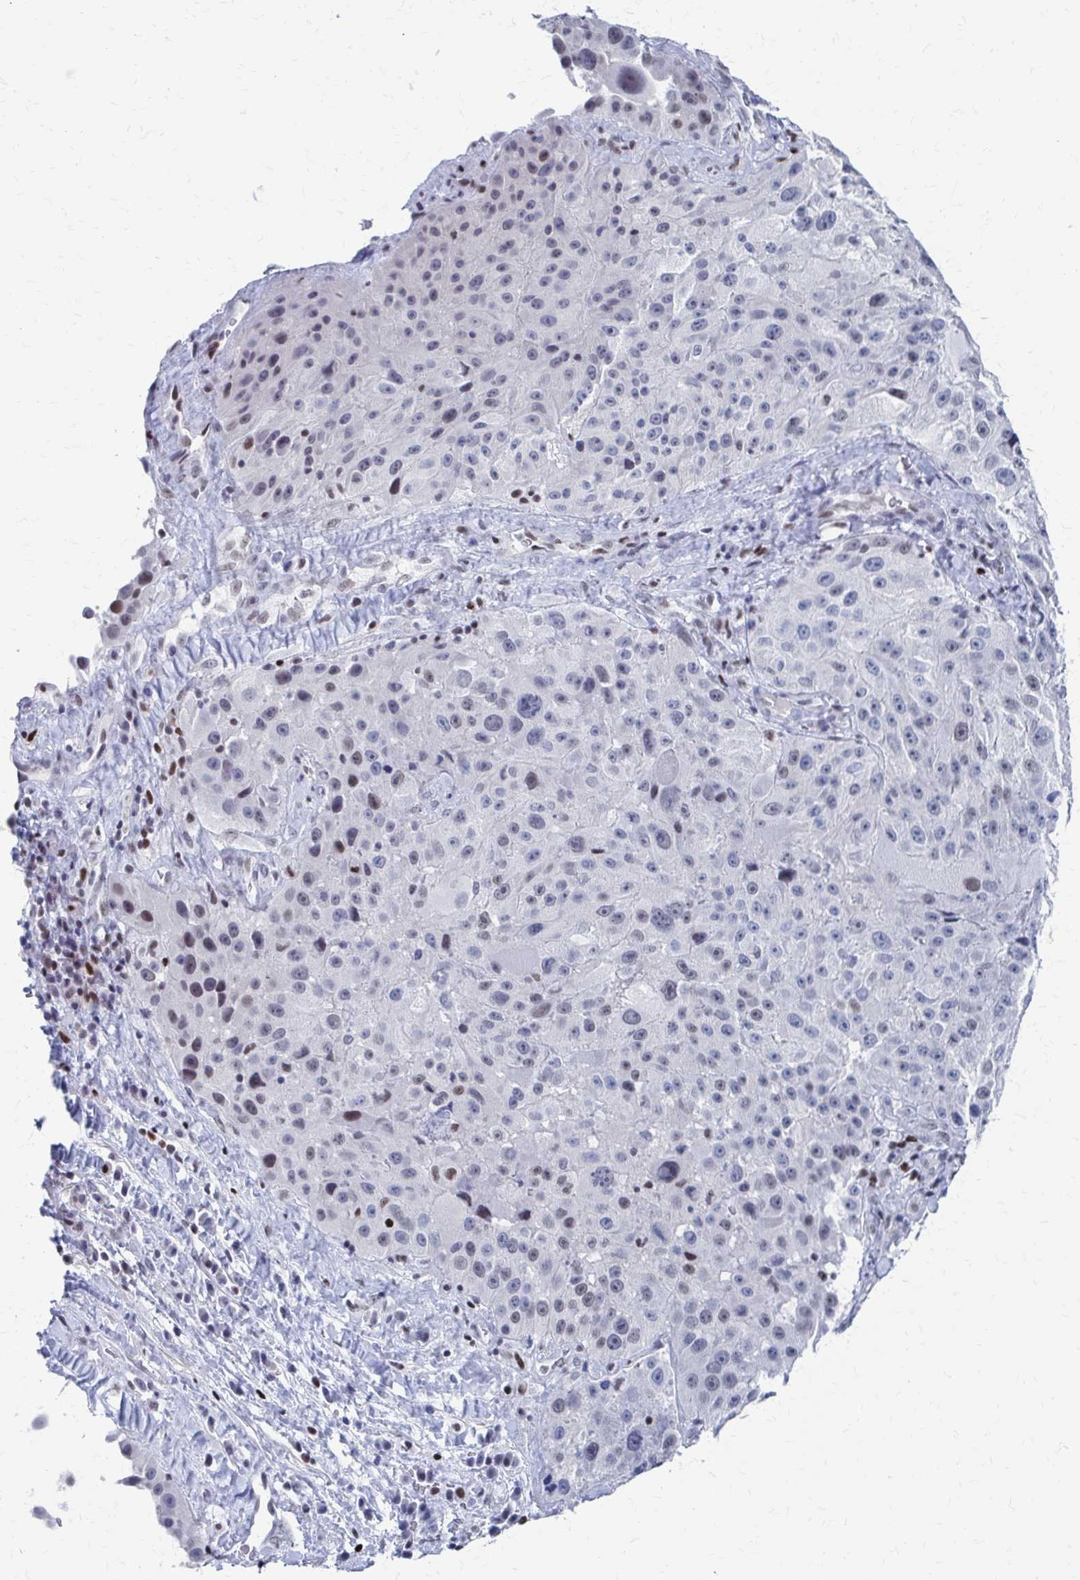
{"staining": {"intensity": "weak", "quantity": "<25%", "location": "nuclear"}, "tissue": "melanoma", "cell_type": "Tumor cells", "image_type": "cancer", "snomed": [{"axis": "morphology", "description": "Malignant melanoma, Metastatic site"}, {"axis": "topography", "description": "Lymph node"}], "caption": "Malignant melanoma (metastatic site) was stained to show a protein in brown. There is no significant staining in tumor cells.", "gene": "CDIN1", "patient": {"sex": "male", "age": 62}}